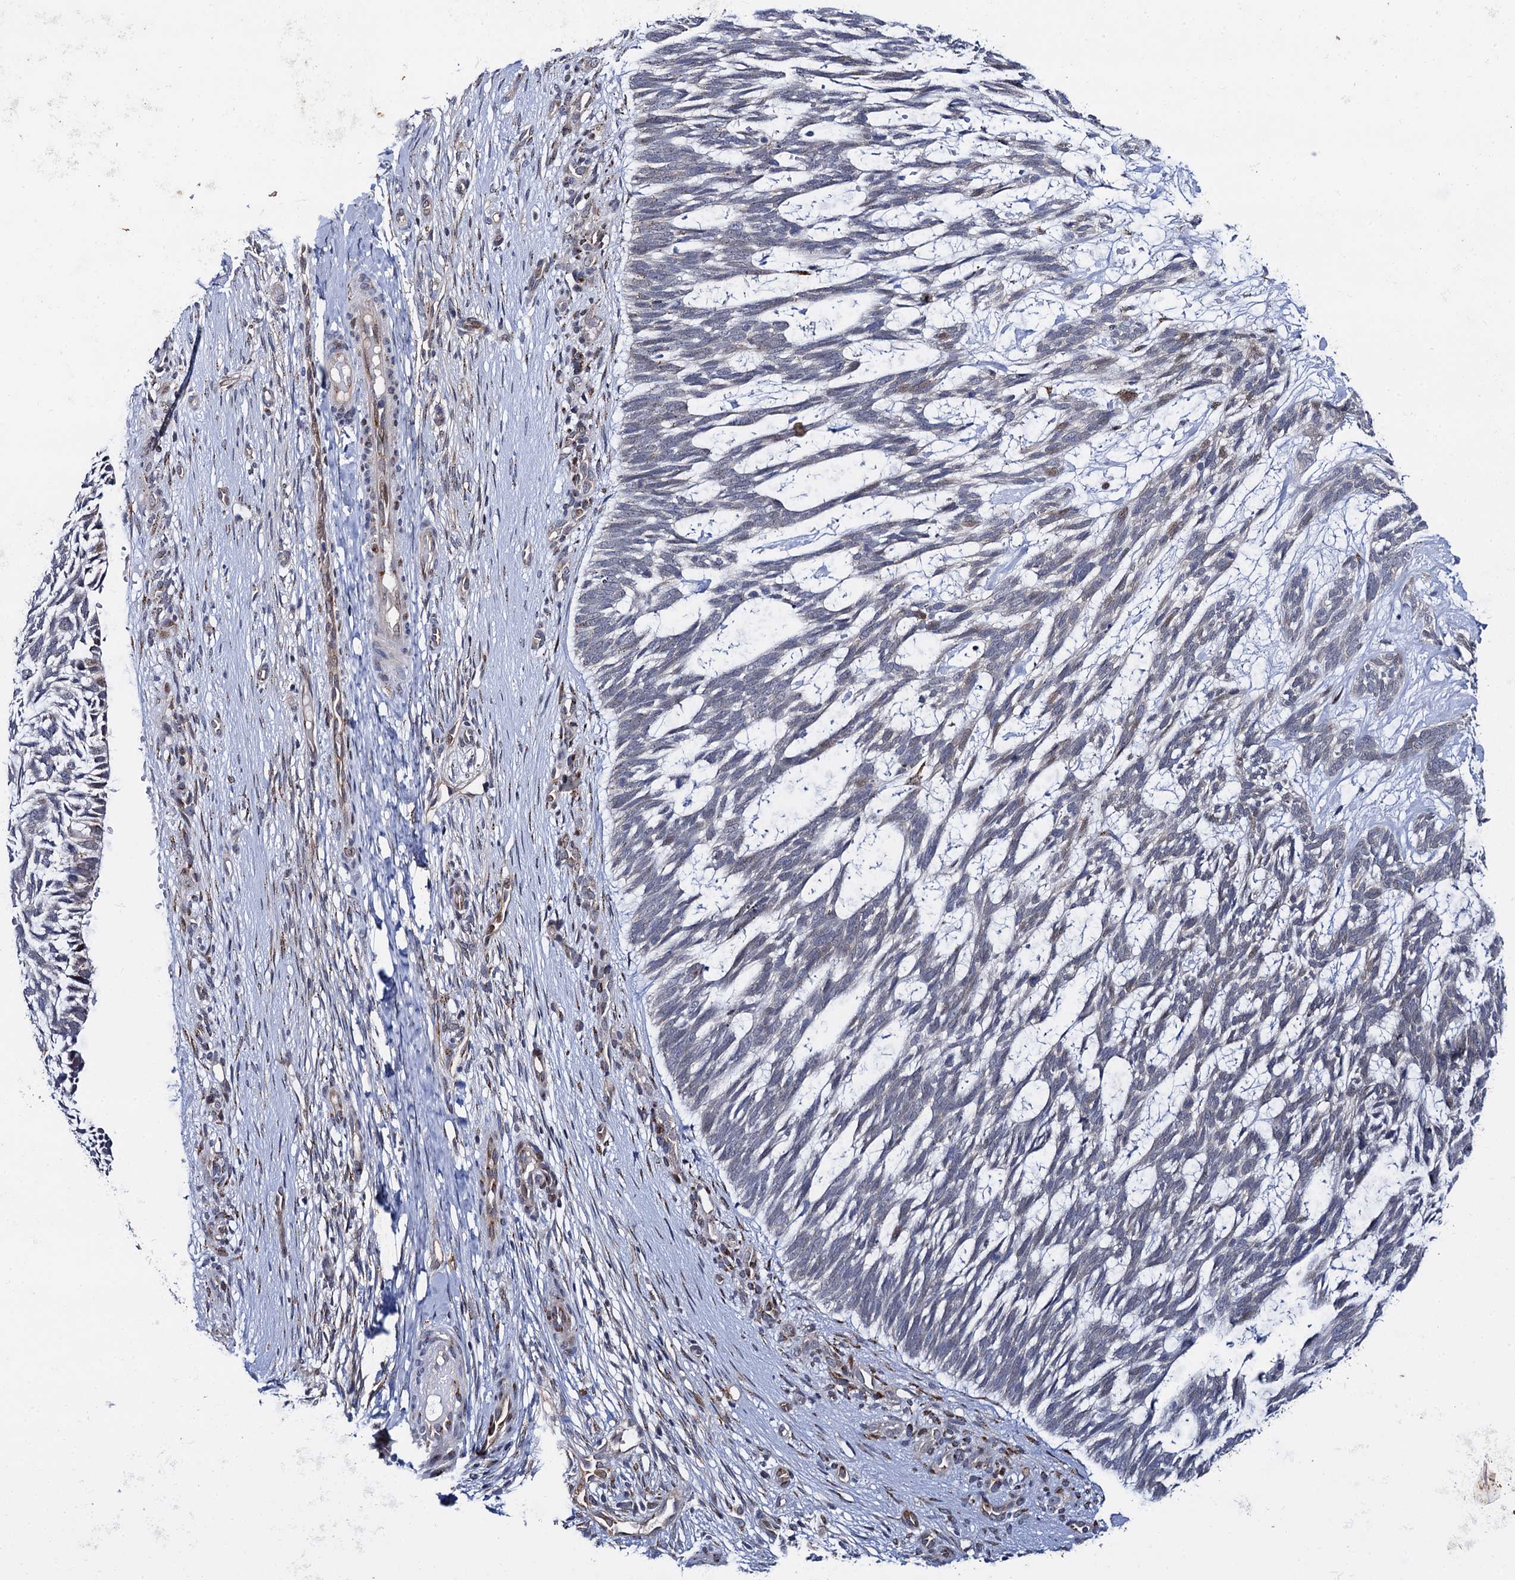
{"staining": {"intensity": "weak", "quantity": "<25%", "location": "cytoplasmic/membranous"}, "tissue": "skin cancer", "cell_type": "Tumor cells", "image_type": "cancer", "snomed": [{"axis": "morphology", "description": "Basal cell carcinoma"}, {"axis": "topography", "description": "Skin"}], "caption": "Skin basal cell carcinoma was stained to show a protein in brown. There is no significant staining in tumor cells. The staining is performed using DAB brown chromogen with nuclei counter-stained in using hematoxylin.", "gene": "THAP2", "patient": {"sex": "male", "age": 88}}